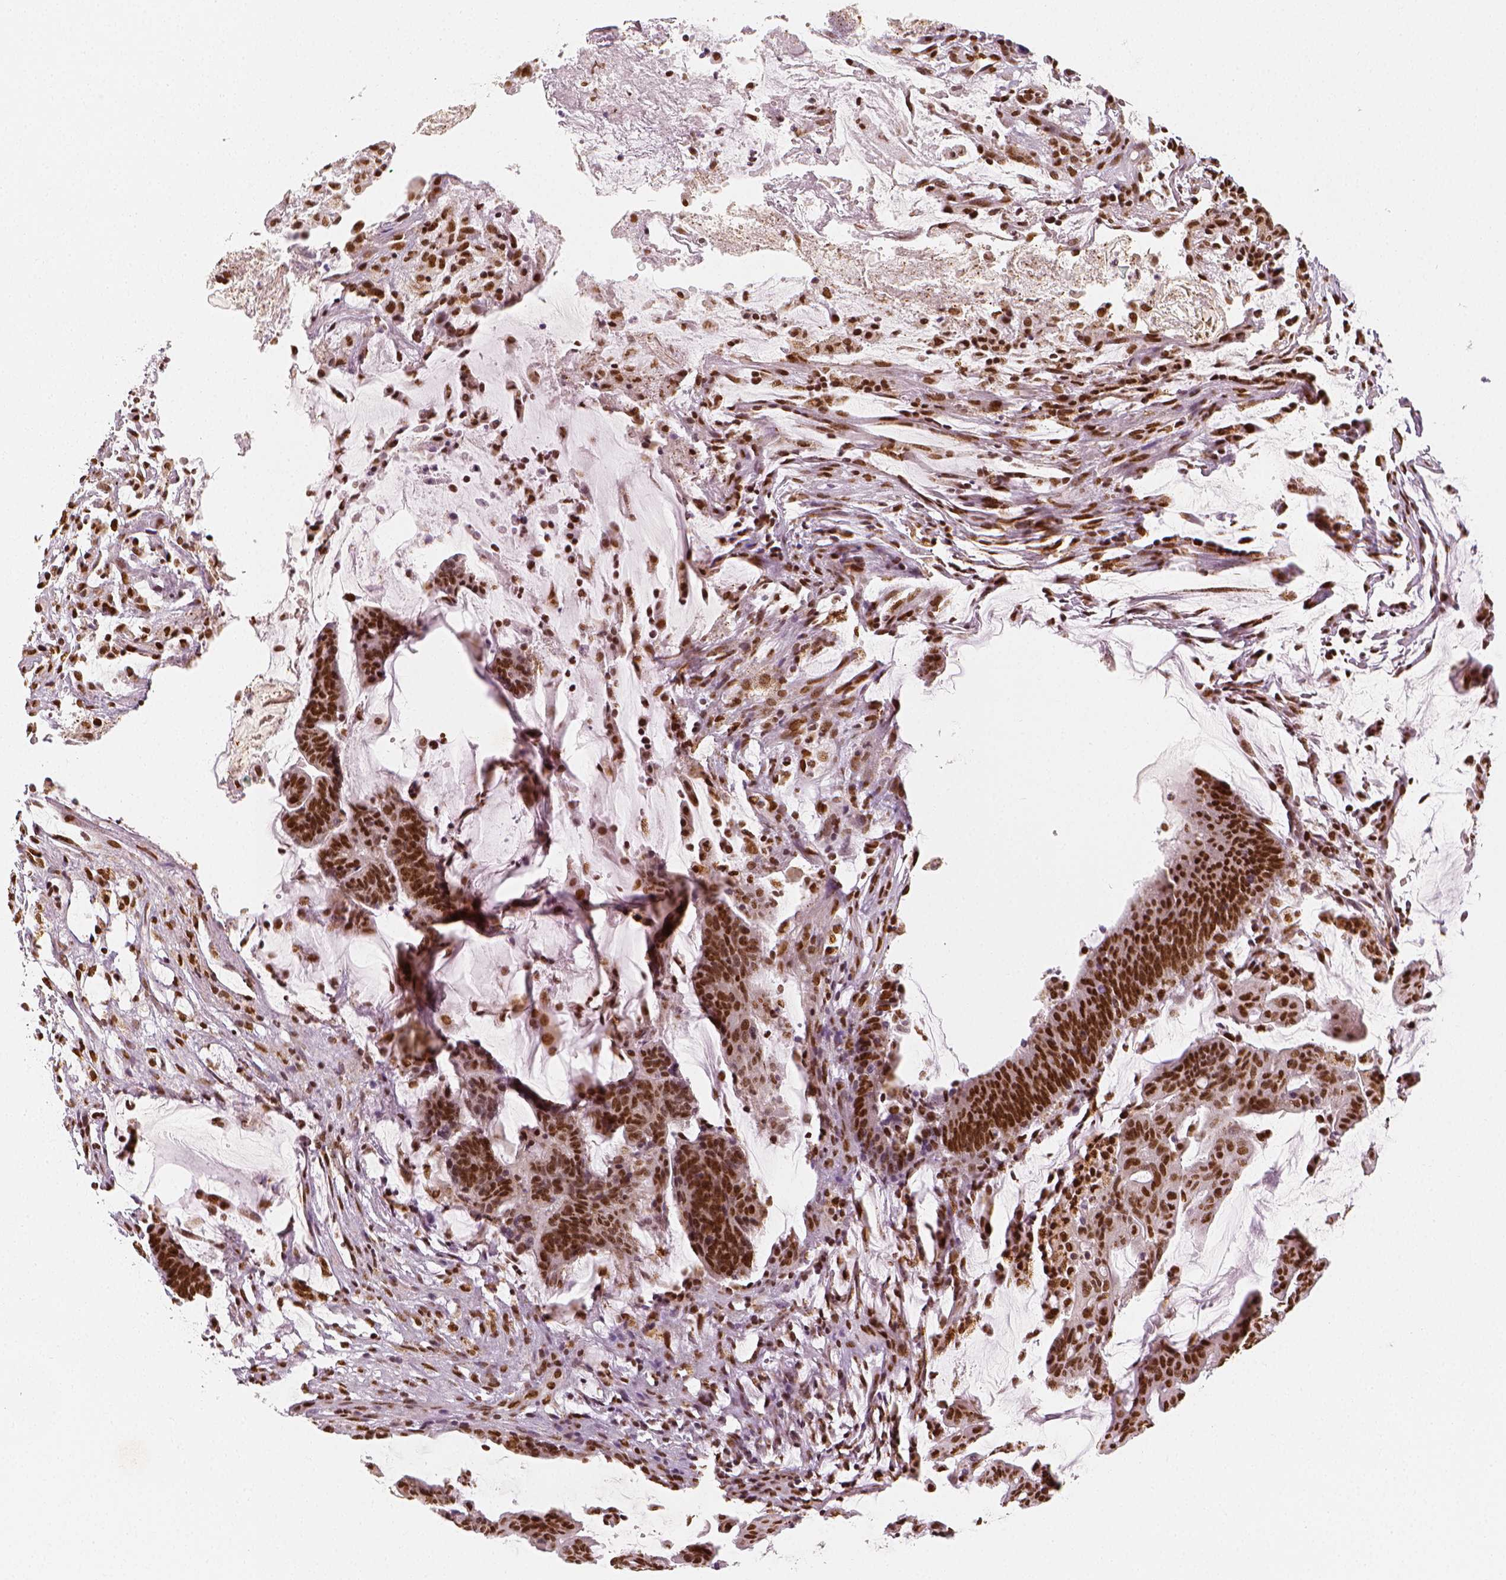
{"staining": {"intensity": "strong", "quantity": ">75%", "location": "nuclear"}, "tissue": "colorectal cancer", "cell_type": "Tumor cells", "image_type": "cancer", "snomed": [{"axis": "morphology", "description": "Adenocarcinoma, NOS"}, {"axis": "topography", "description": "Colon"}], "caption": "An image showing strong nuclear positivity in about >75% of tumor cells in colorectal cancer (adenocarcinoma), as visualized by brown immunohistochemical staining.", "gene": "KDM5B", "patient": {"sex": "female", "age": 78}}